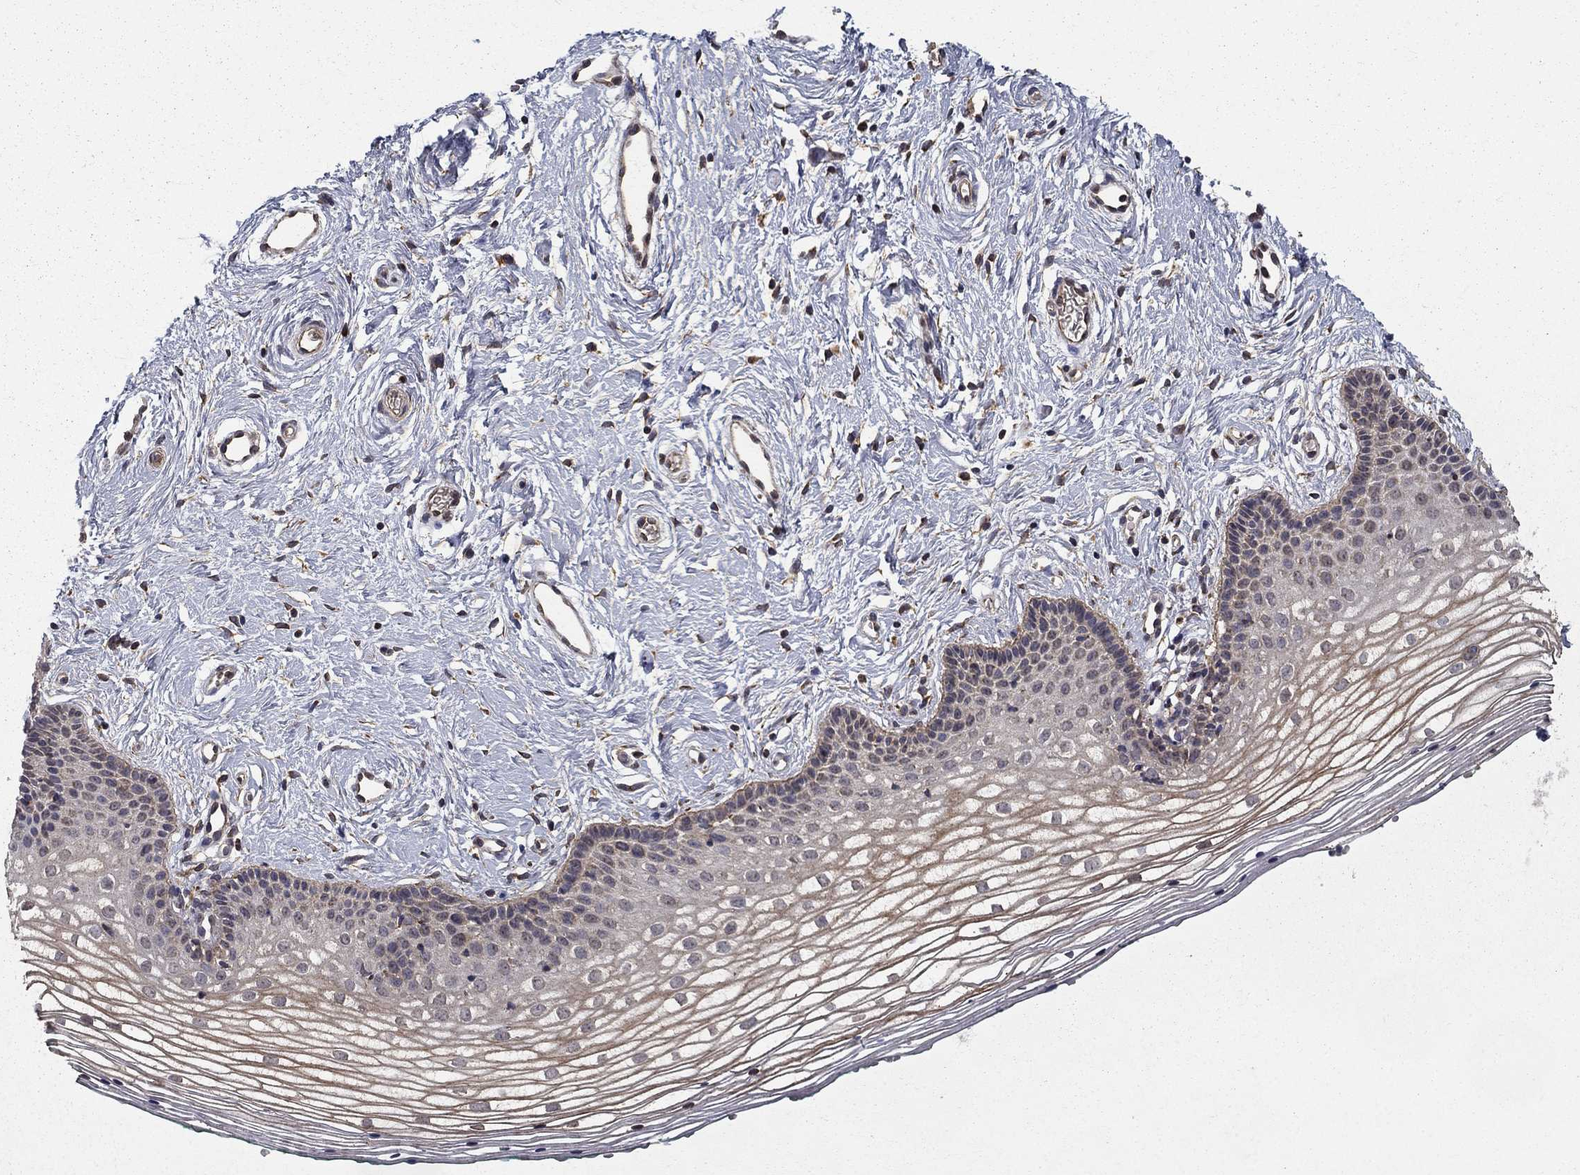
{"staining": {"intensity": "weak", "quantity": "25%-75%", "location": "cytoplasmic/membranous"}, "tissue": "vagina", "cell_type": "Squamous epithelial cells", "image_type": "normal", "snomed": [{"axis": "morphology", "description": "Normal tissue, NOS"}, {"axis": "topography", "description": "Vagina"}], "caption": "High-magnification brightfield microscopy of normal vagina stained with DAB (3,3'-diaminobenzidine) (brown) and counterstained with hematoxylin (blue). squamous epithelial cells exhibit weak cytoplasmic/membranous positivity is present in approximately25%-75% of cells. (brown staining indicates protein expression, while blue staining denotes nuclei).", "gene": "SLC2A13", "patient": {"sex": "female", "age": 36}}